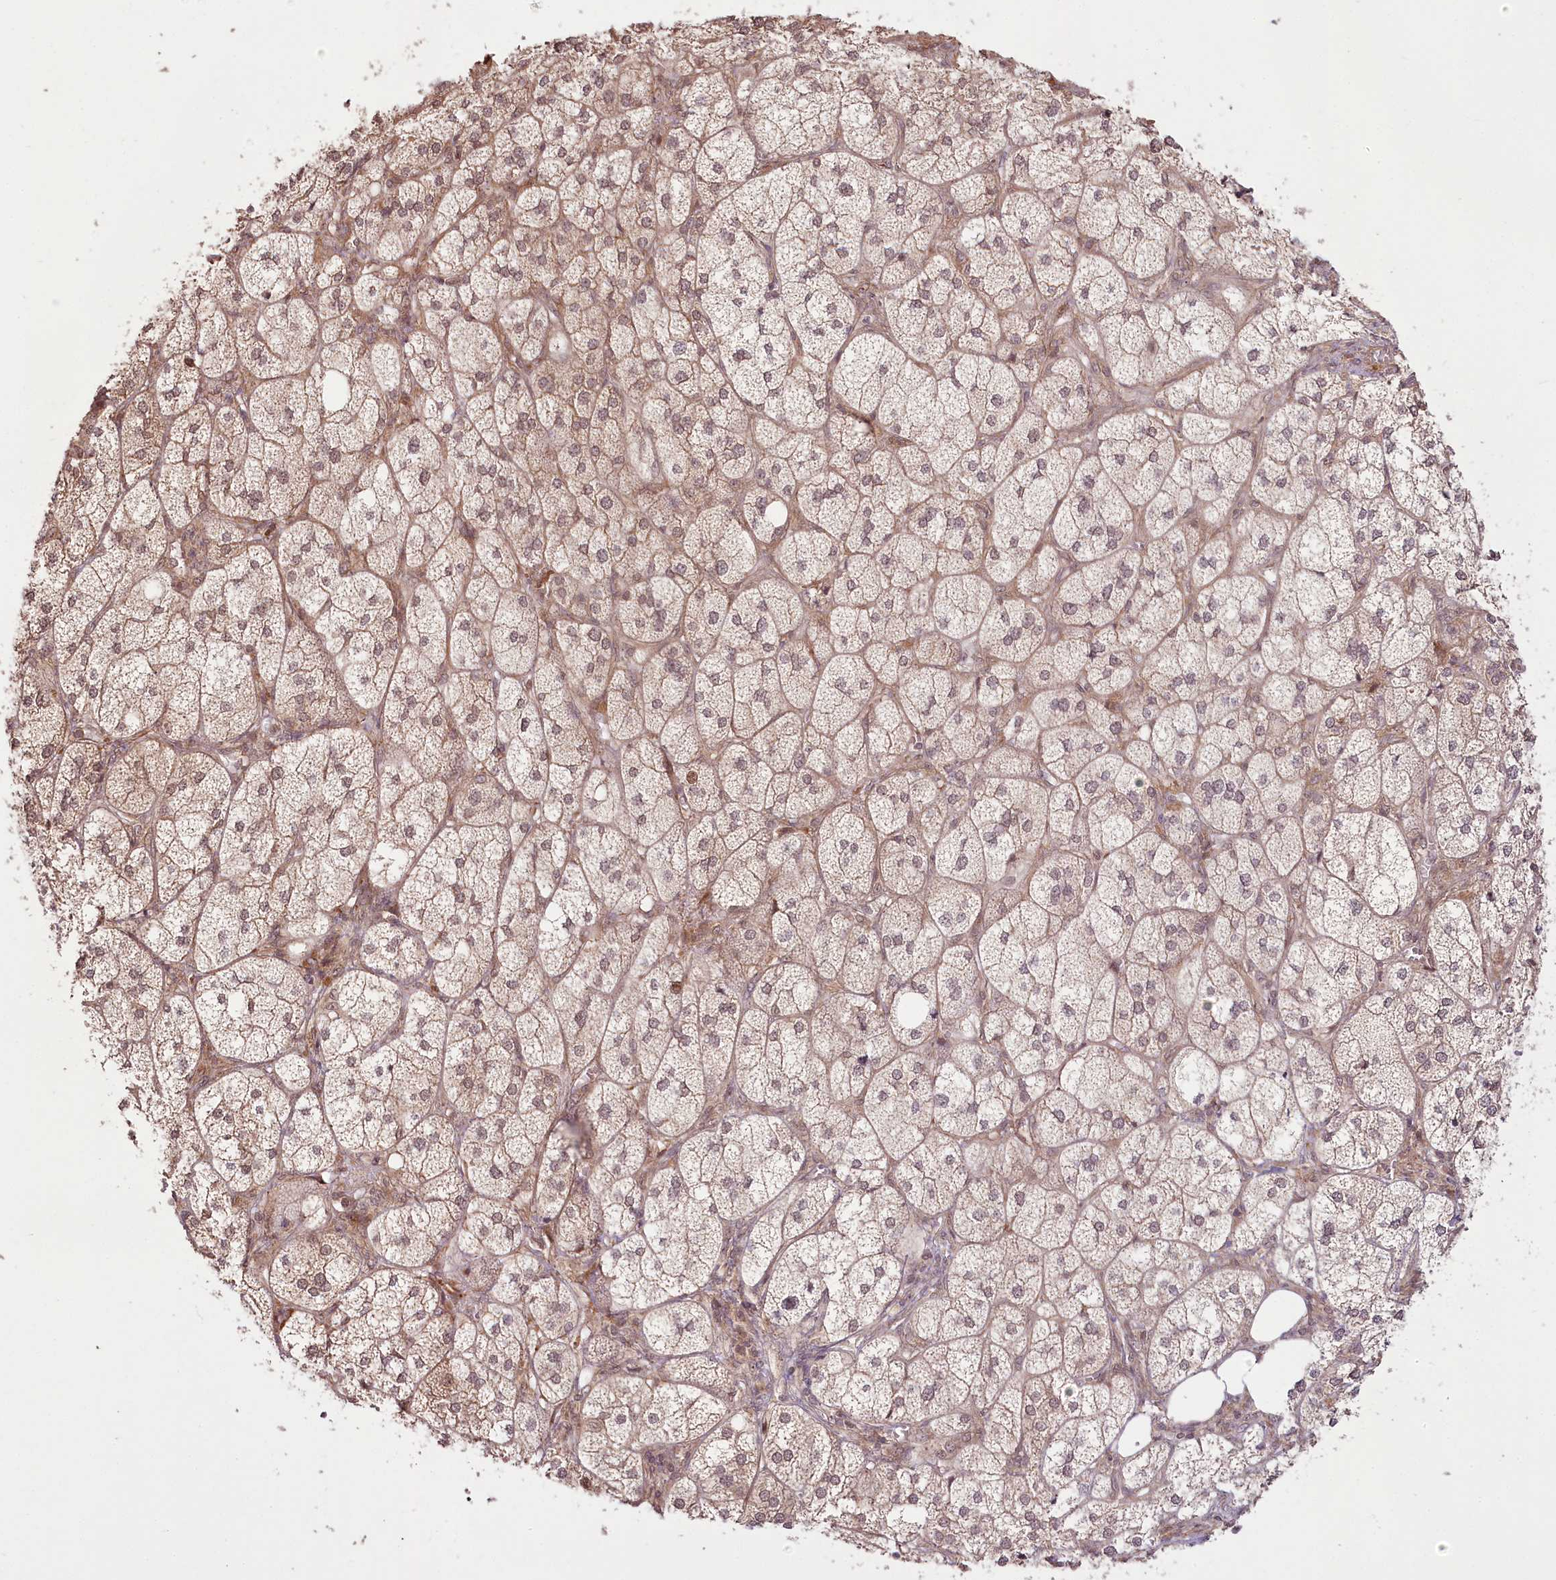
{"staining": {"intensity": "strong", "quantity": "25%-75%", "location": "cytoplasmic/membranous,nuclear"}, "tissue": "adrenal gland", "cell_type": "Glandular cells", "image_type": "normal", "snomed": [{"axis": "morphology", "description": "Normal tissue, NOS"}, {"axis": "topography", "description": "Adrenal gland"}], "caption": "A brown stain shows strong cytoplasmic/membranous,nuclear staining of a protein in glandular cells of benign human adrenal gland.", "gene": "R3HDM2", "patient": {"sex": "female", "age": 61}}